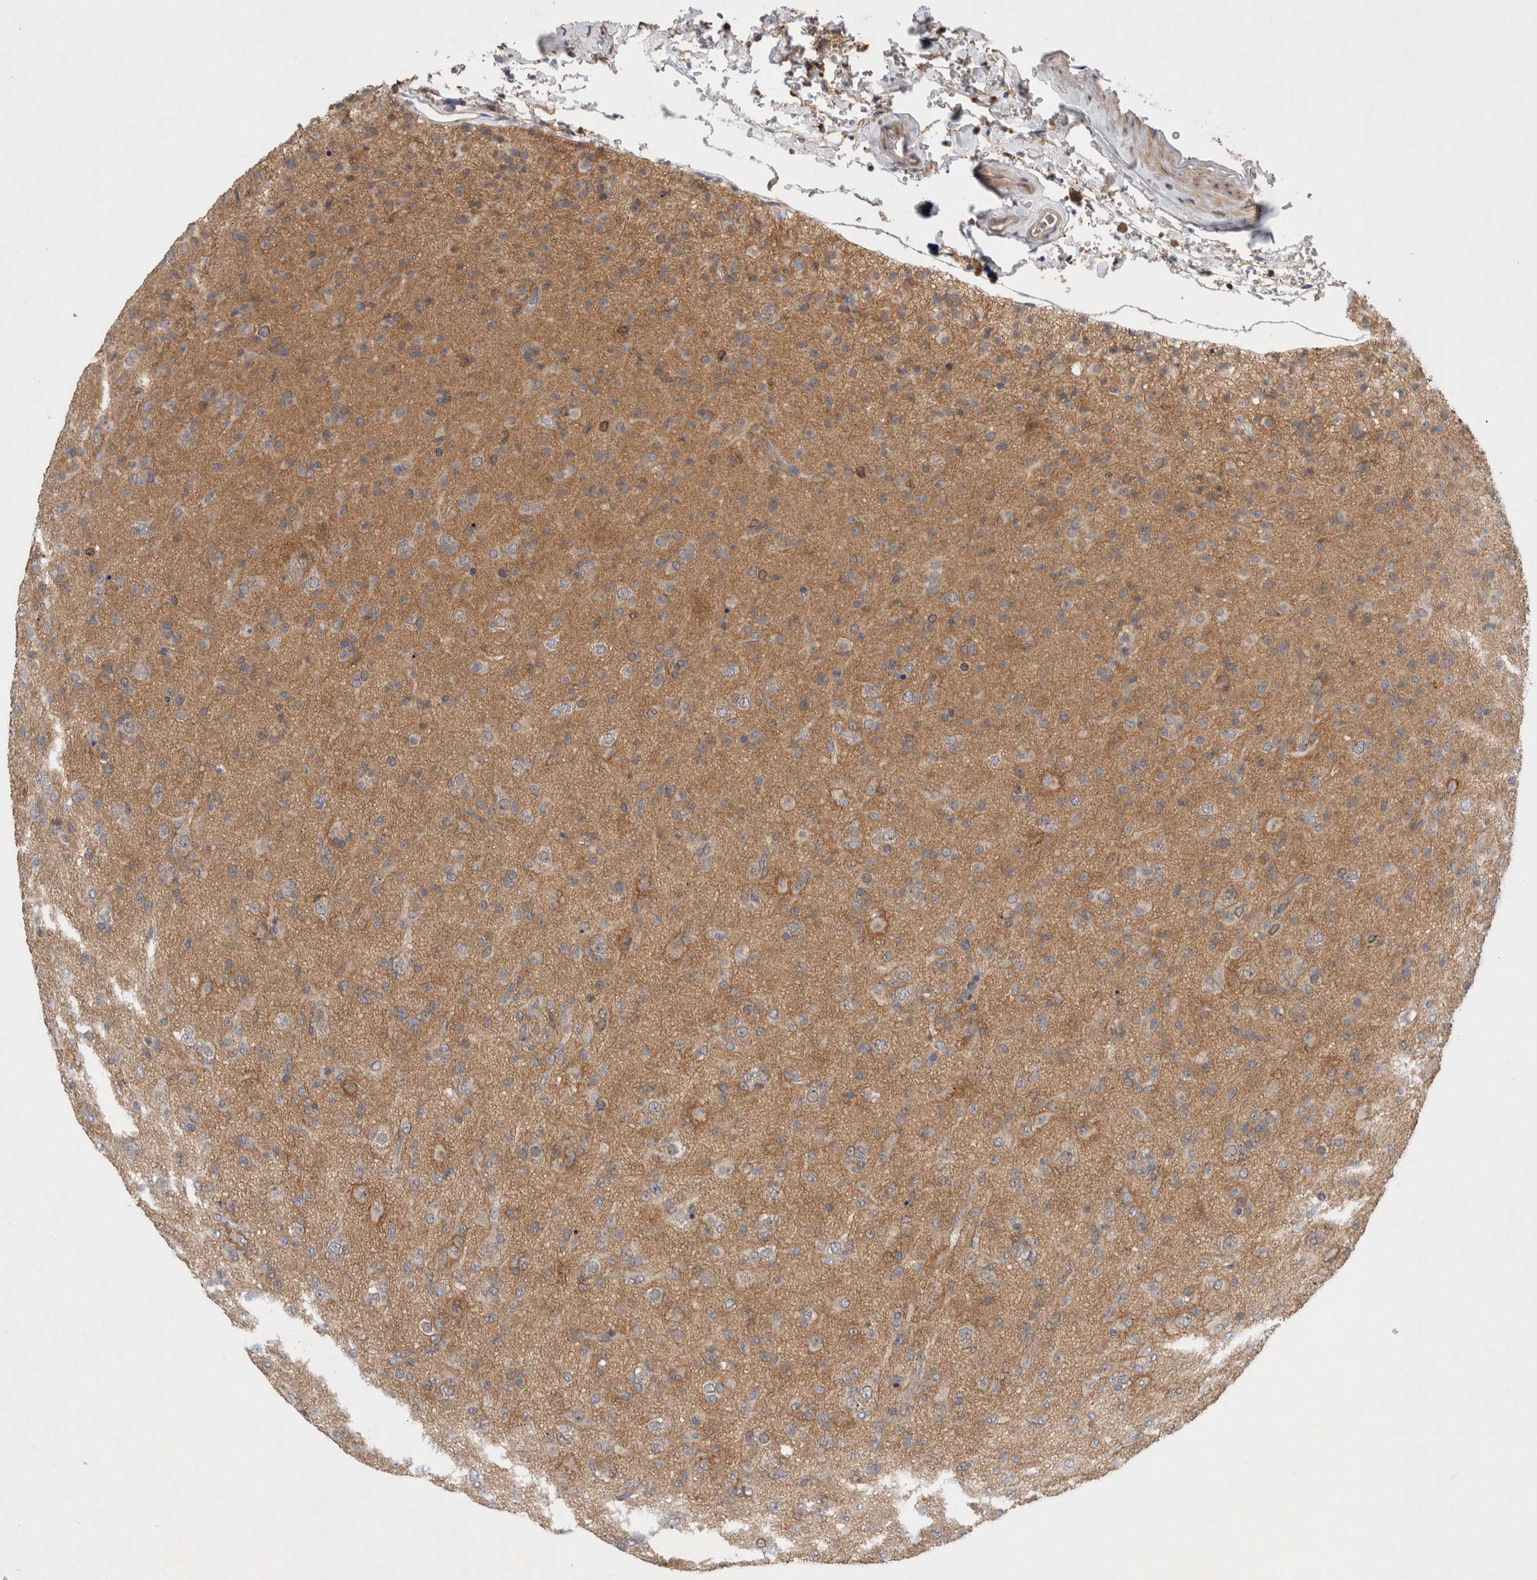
{"staining": {"intensity": "weak", "quantity": ">75%", "location": "cytoplasmic/membranous"}, "tissue": "glioma", "cell_type": "Tumor cells", "image_type": "cancer", "snomed": [{"axis": "morphology", "description": "Glioma, malignant, Low grade"}, {"axis": "topography", "description": "Brain"}], "caption": "A brown stain highlights weak cytoplasmic/membranous staining of a protein in human malignant glioma (low-grade) tumor cells.", "gene": "SCARA5", "patient": {"sex": "male", "age": 65}}